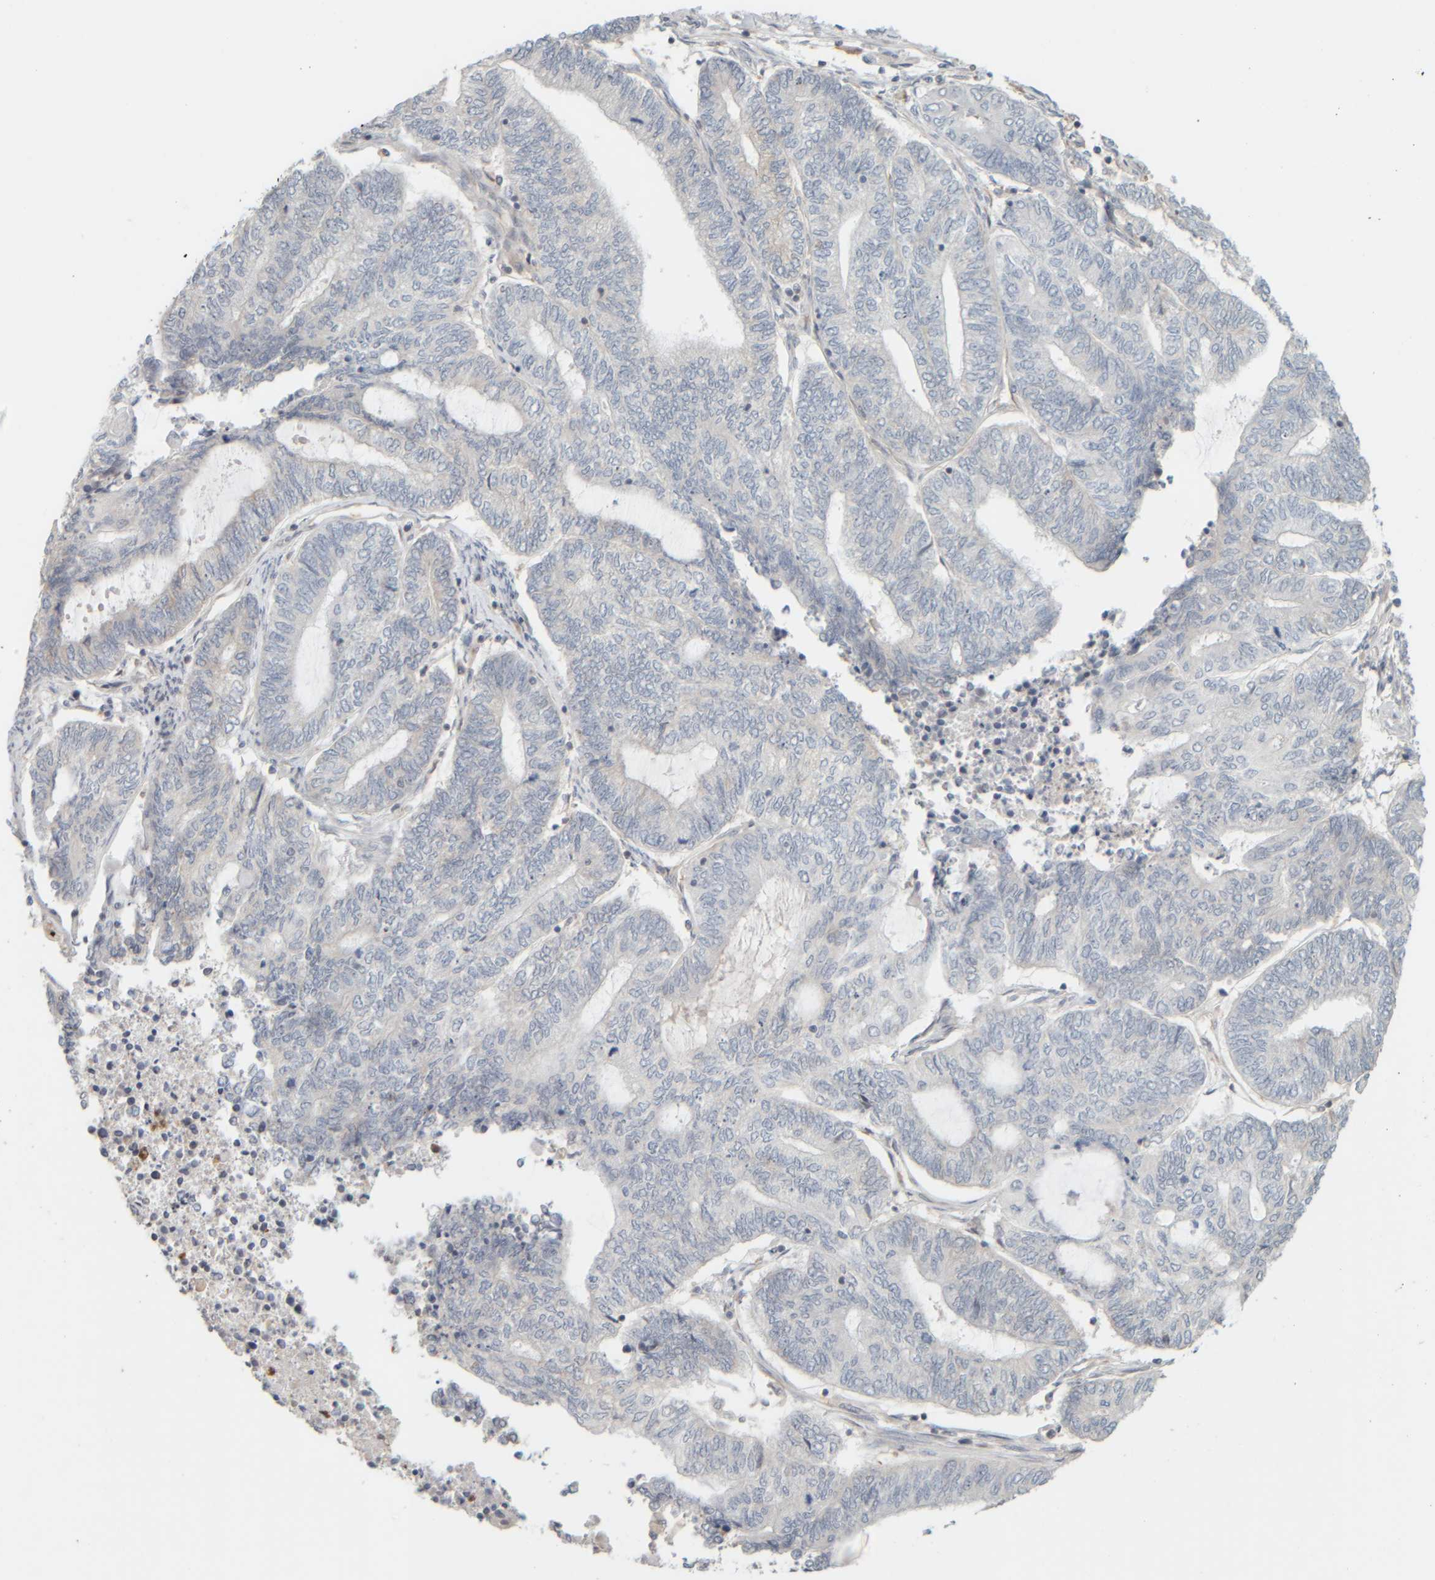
{"staining": {"intensity": "negative", "quantity": "none", "location": "none"}, "tissue": "endometrial cancer", "cell_type": "Tumor cells", "image_type": "cancer", "snomed": [{"axis": "morphology", "description": "Adenocarcinoma, NOS"}, {"axis": "topography", "description": "Uterus"}, {"axis": "topography", "description": "Endometrium"}], "caption": "Immunohistochemical staining of human adenocarcinoma (endometrial) exhibits no significant staining in tumor cells.", "gene": "PTGES3L-AARSD1", "patient": {"sex": "female", "age": 70}}